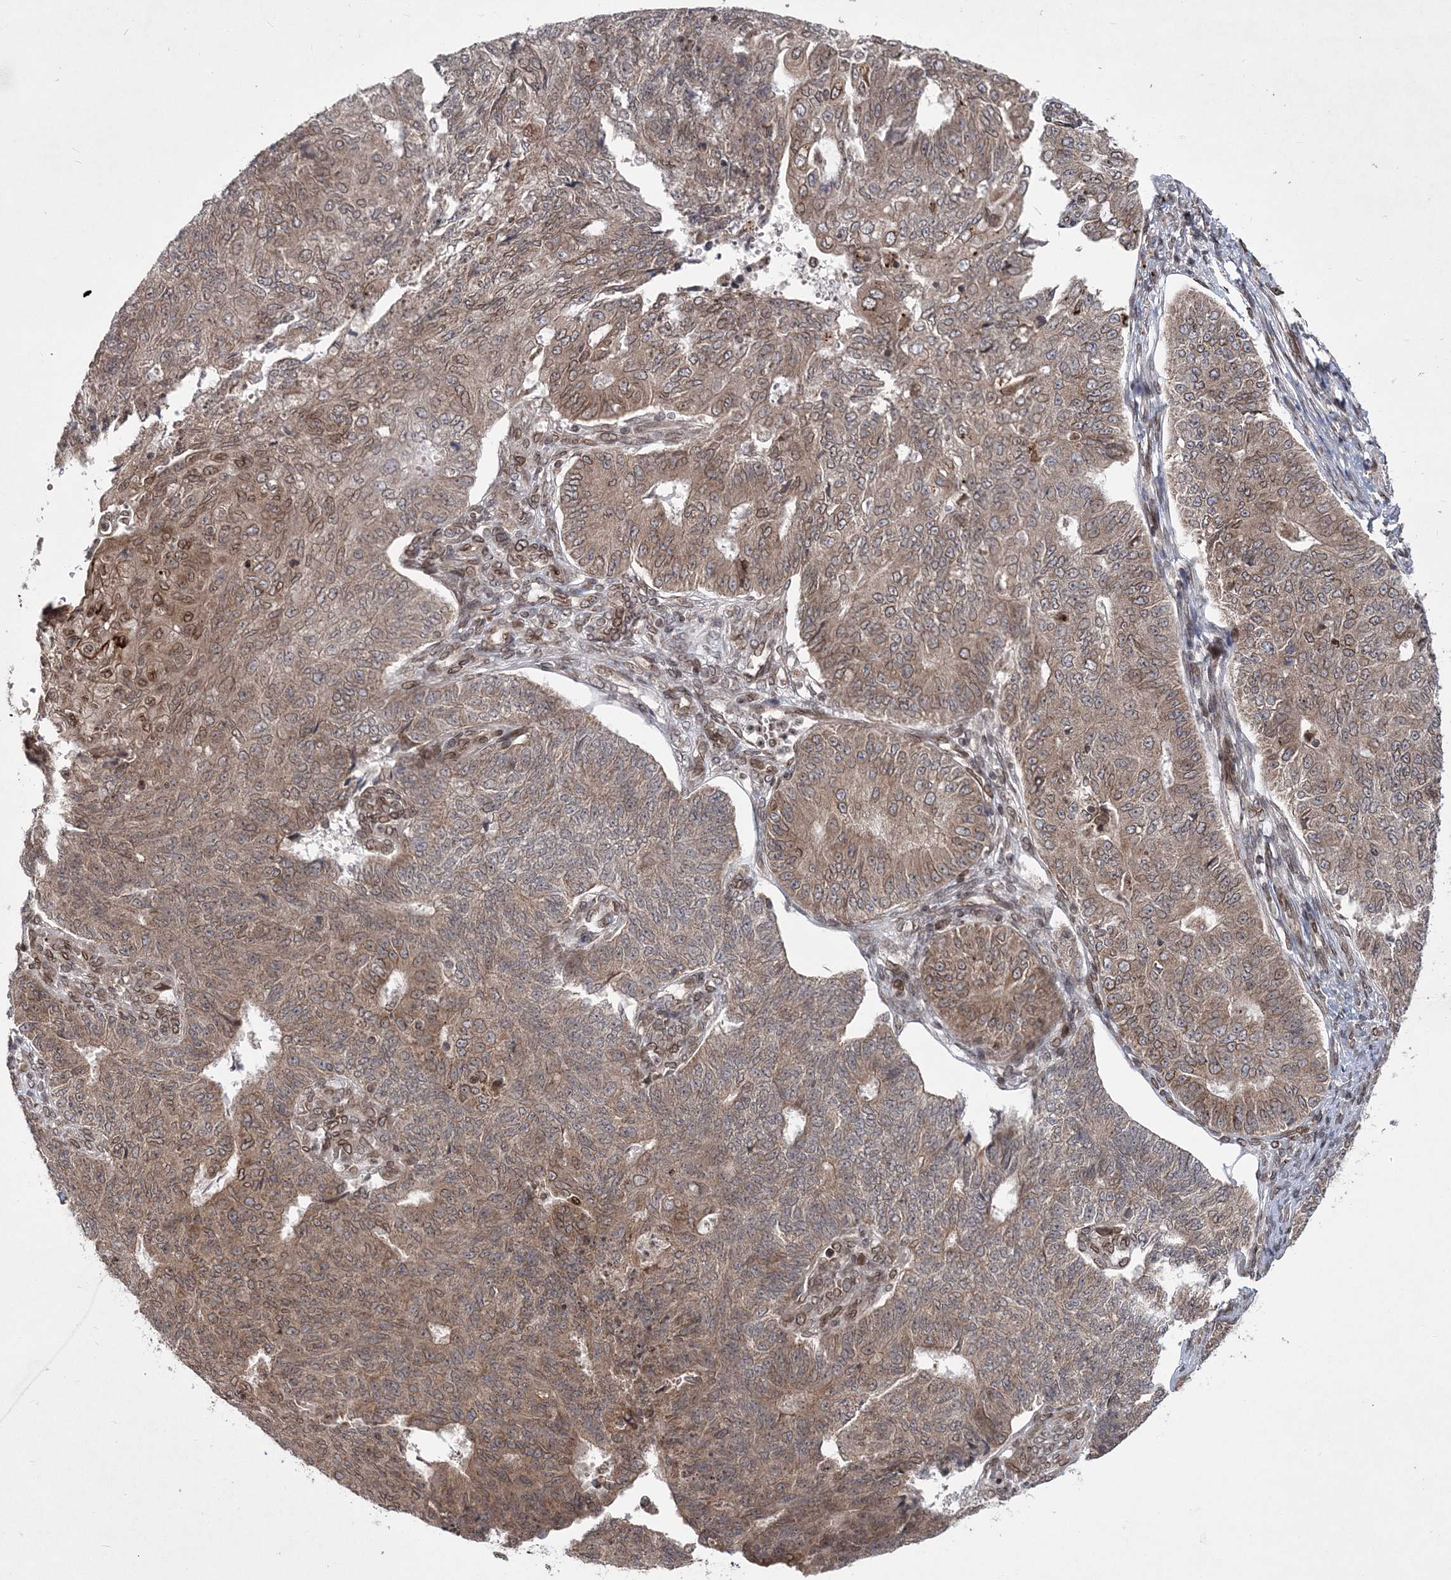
{"staining": {"intensity": "weak", "quantity": ">75%", "location": "cytoplasmic/membranous,nuclear"}, "tissue": "endometrial cancer", "cell_type": "Tumor cells", "image_type": "cancer", "snomed": [{"axis": "morphology", "description": "Adenocarcinoma, NOS"}, {"axis": "topography", "description": "Endometrium"}], "caption": "Tumor cells display low levels of weak cytoplasmic/membranous and nuclear positivity in about >75% of cells in human endometrial adenocarcinoma.", "gene": "DNAJC27", "patient": {"sex": "female", "age": 32}}